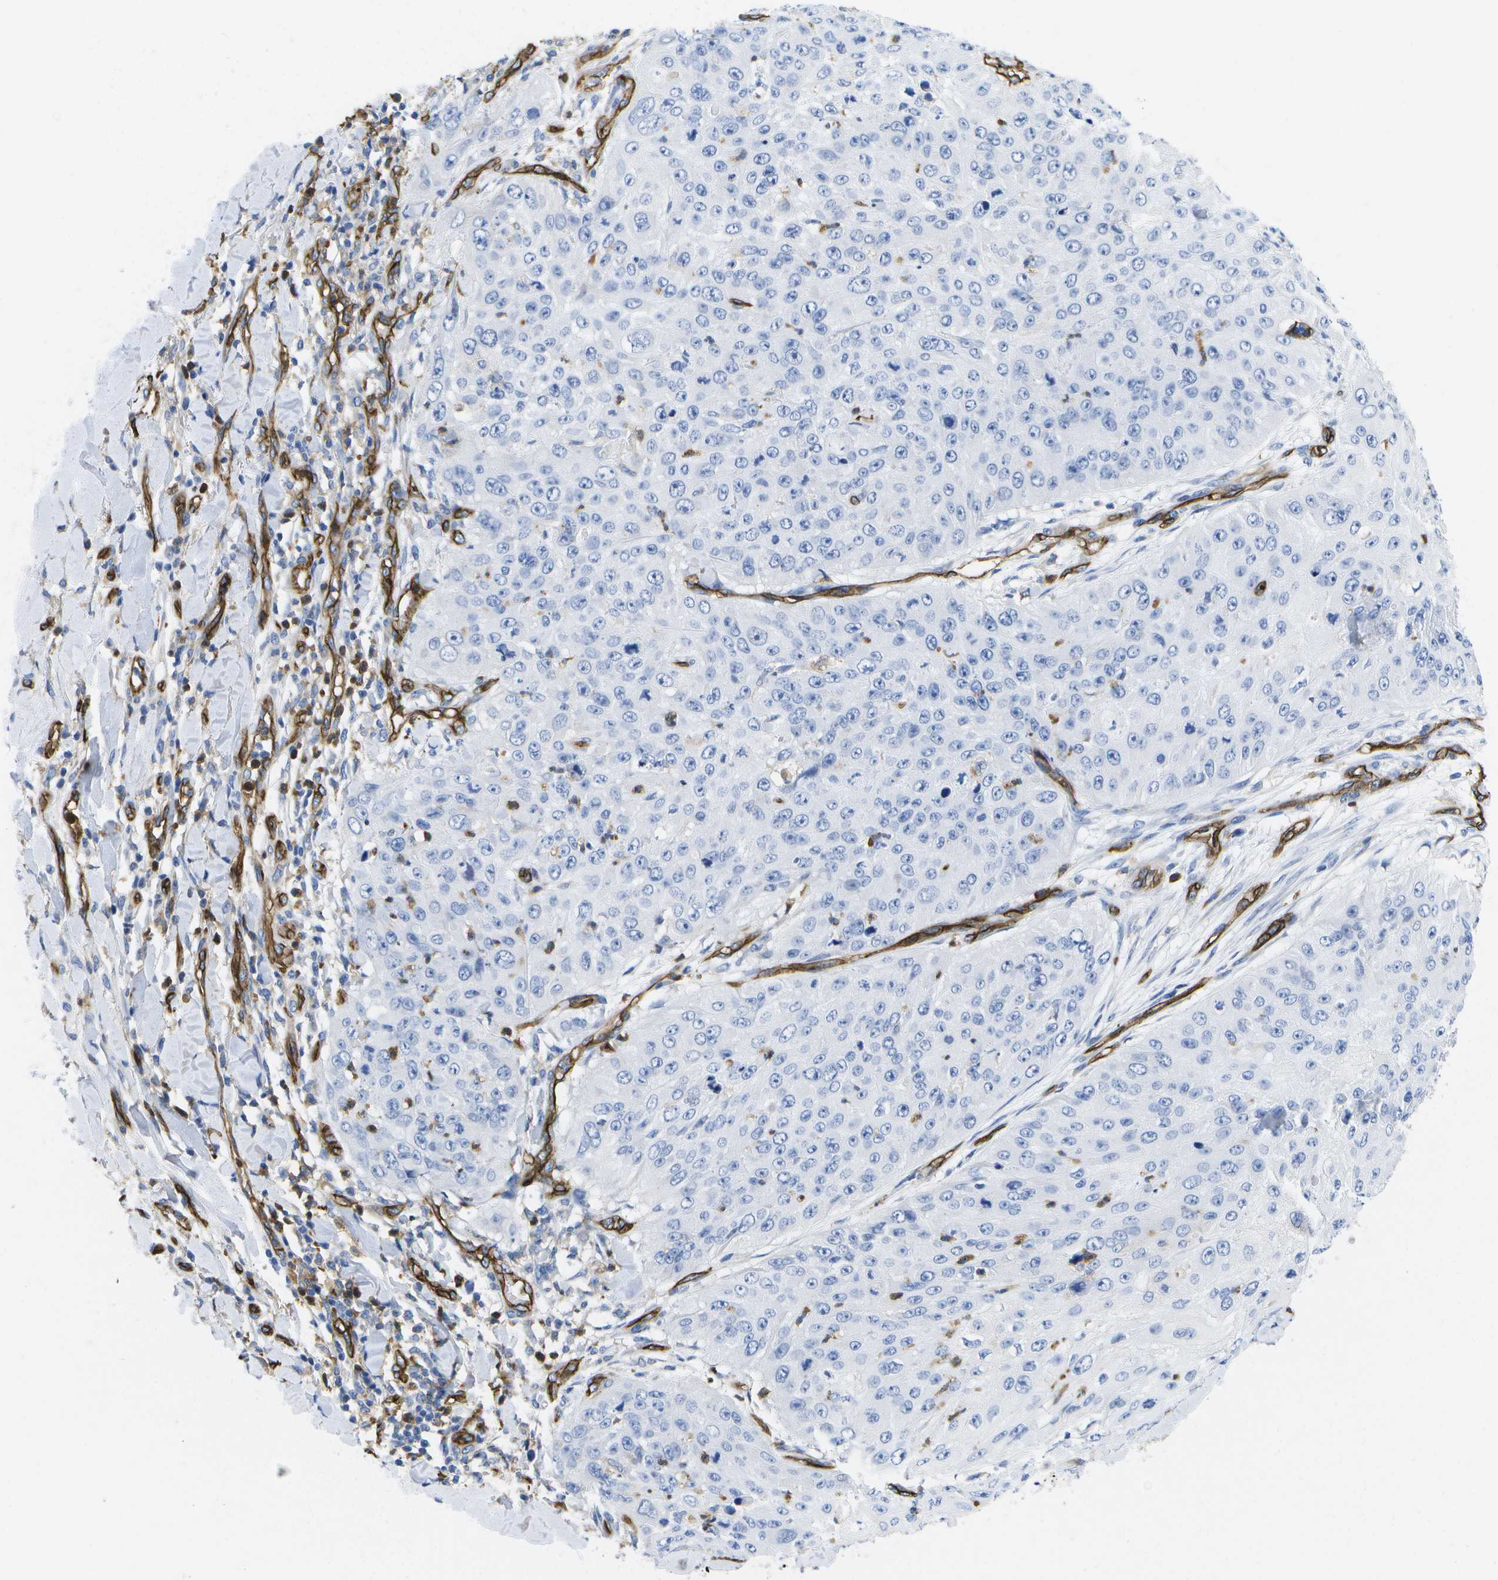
{"staining": {"intensity": "negative", "quantity": "none", "location": "none"}, "tissue": "skin cancer", "cell_type": "Tumor cells", "image_type": "cancer", "snomed": [{"axis": "morphology", "description": "Squamous cell carcinoma, NOS"}, {"axis": "topography", "description": "Skin"}], "caption": "DAB (3,3'-diaminobenzidine) immunohistochemical staining of human skin squamous cell carcinoma shows no significant expression in tumor cells.", "gene": "DYSF", "patient": {"sex": "female", "age": 80}}